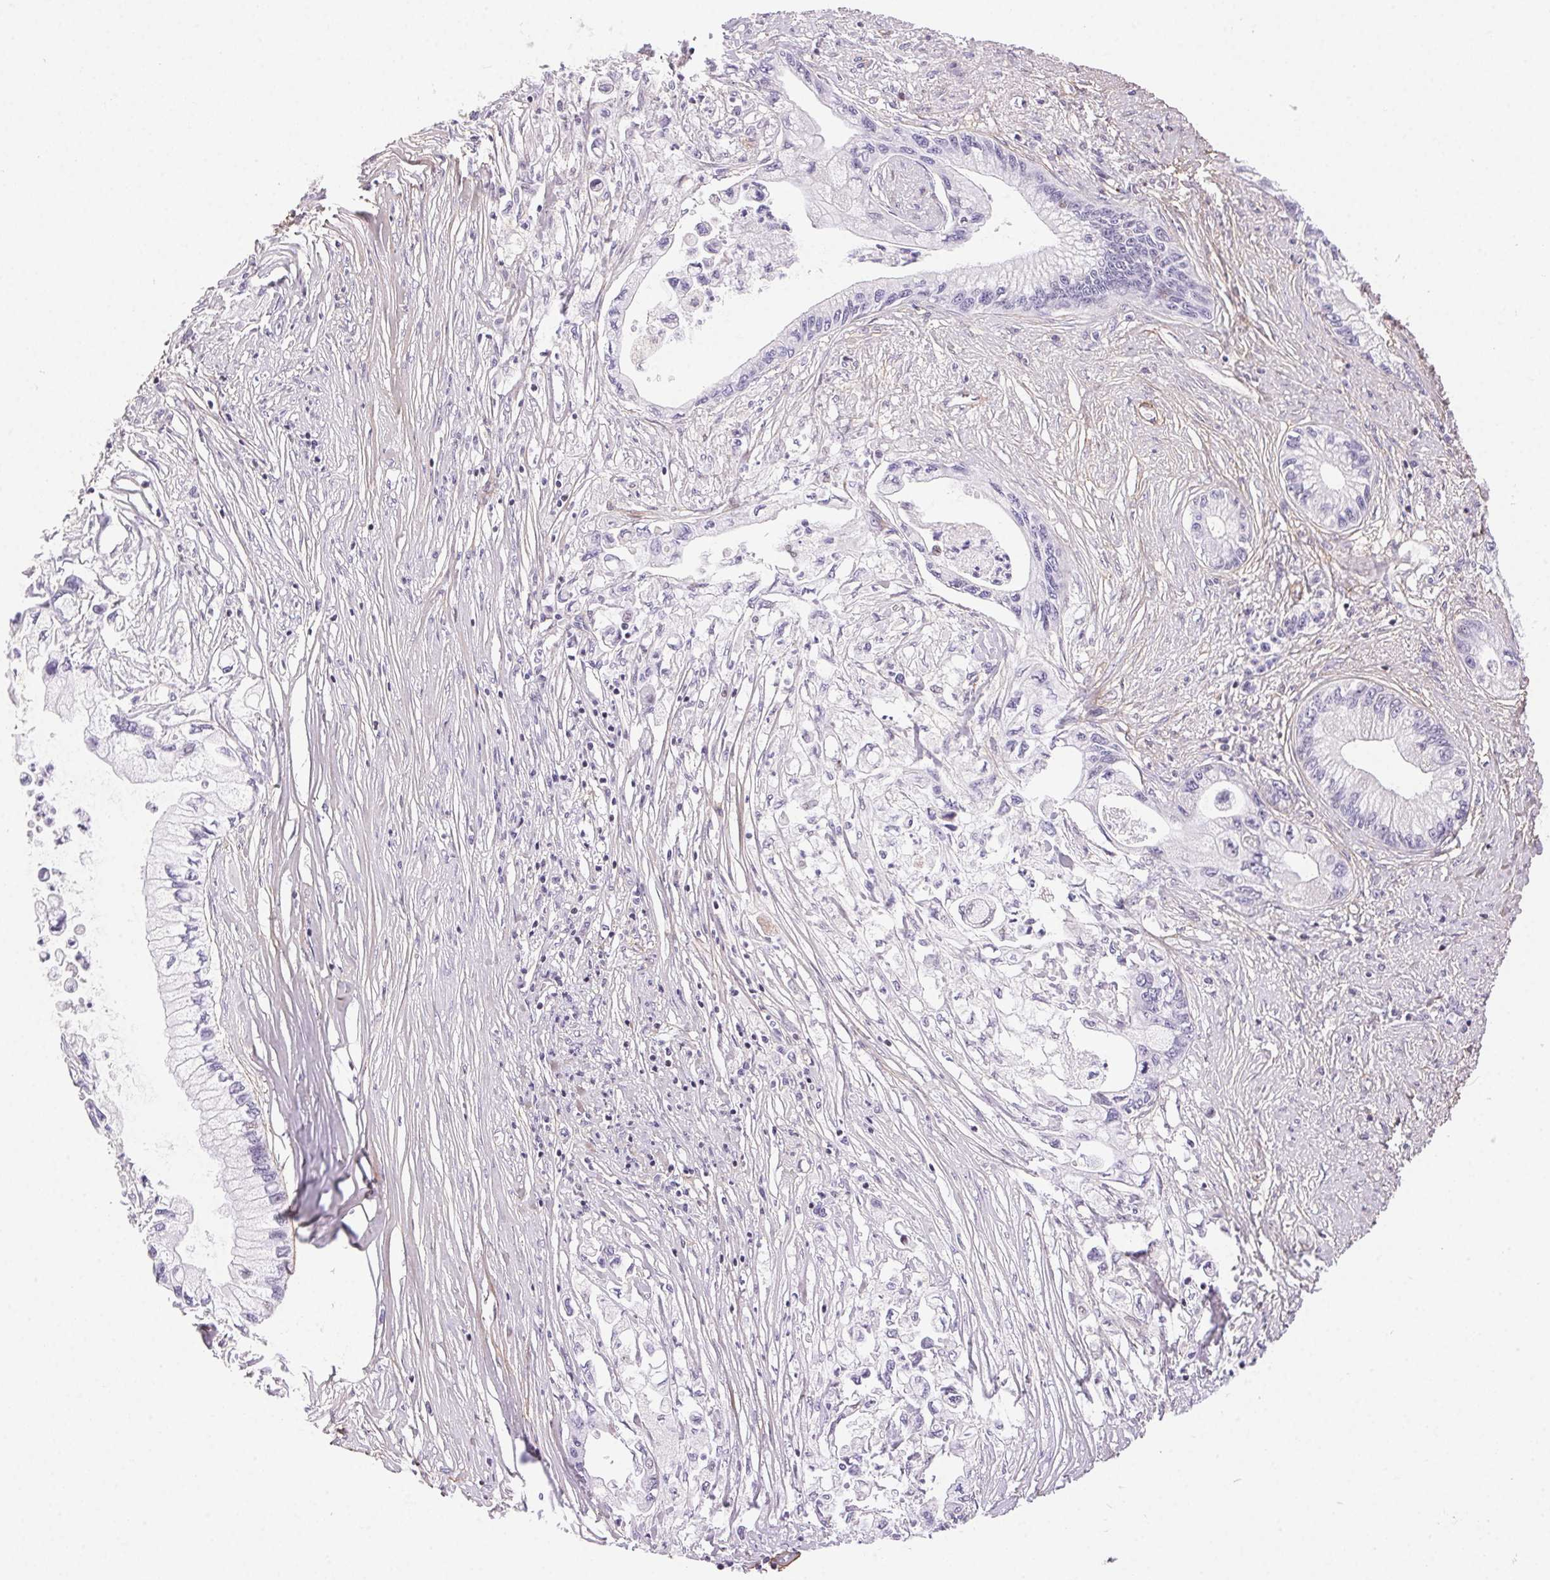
{"staining": {"intensity": "negative", "quantity": "none", "location": "none"}, "tissue": "pancreatic cancer", "cell_type": "Tumor cells", "image_type": "cancer", "snomed": [{"axis": "morphology", "description": "Adenocarcinoma, NOS"}, {"axis": "topography", "description": "Pancreas"}], "caption": "This is a photomicrograph of immunohistochemistry staining of pancreatic cancer, which shows no staining in tumor cells. (DAB IHC visualized using brightfield microscopy, high magnification).", "gene": "PDZD2", "patient": {"sex": "male", "age": 61}}